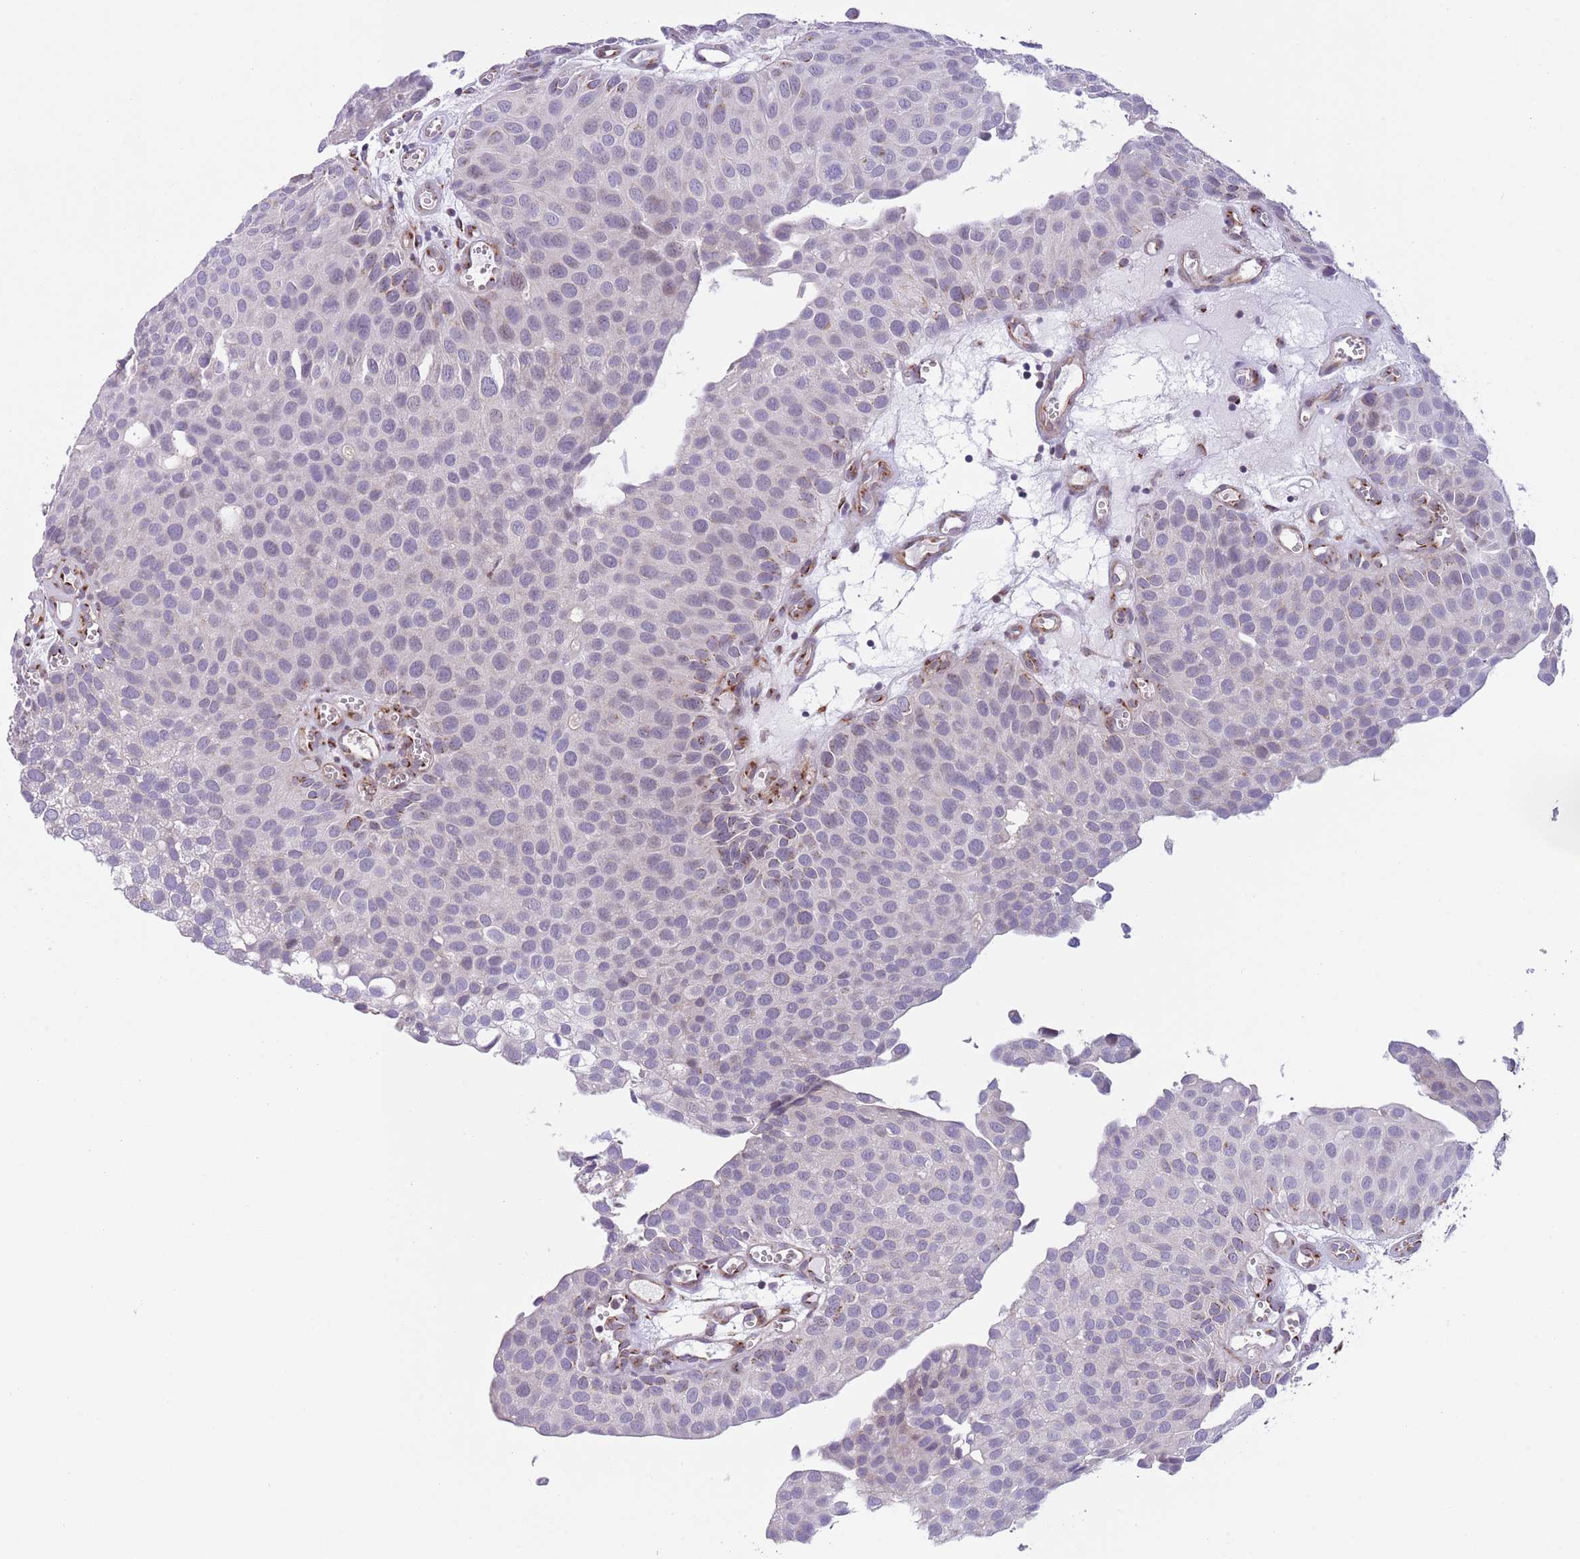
{"staining": {"intensity": "negative", "quantity": "none", "location": "none"}, "tissue": "urothelial cancer", "cell_type": "Tumor cells", "image_type": "cancer", "snomed": [{"axis": "morphology", "description": "Urothelial carcinoma, Low grade"}, {"axis": "topography", "description": "Urinary bladder"}], "caption": "Human urothelial cancer stained for a protein using immunohistochemistry exhibits no expression in tumor cells.", "gene": "C20orf96", "patient": {"sex": "male", "age": 88}}